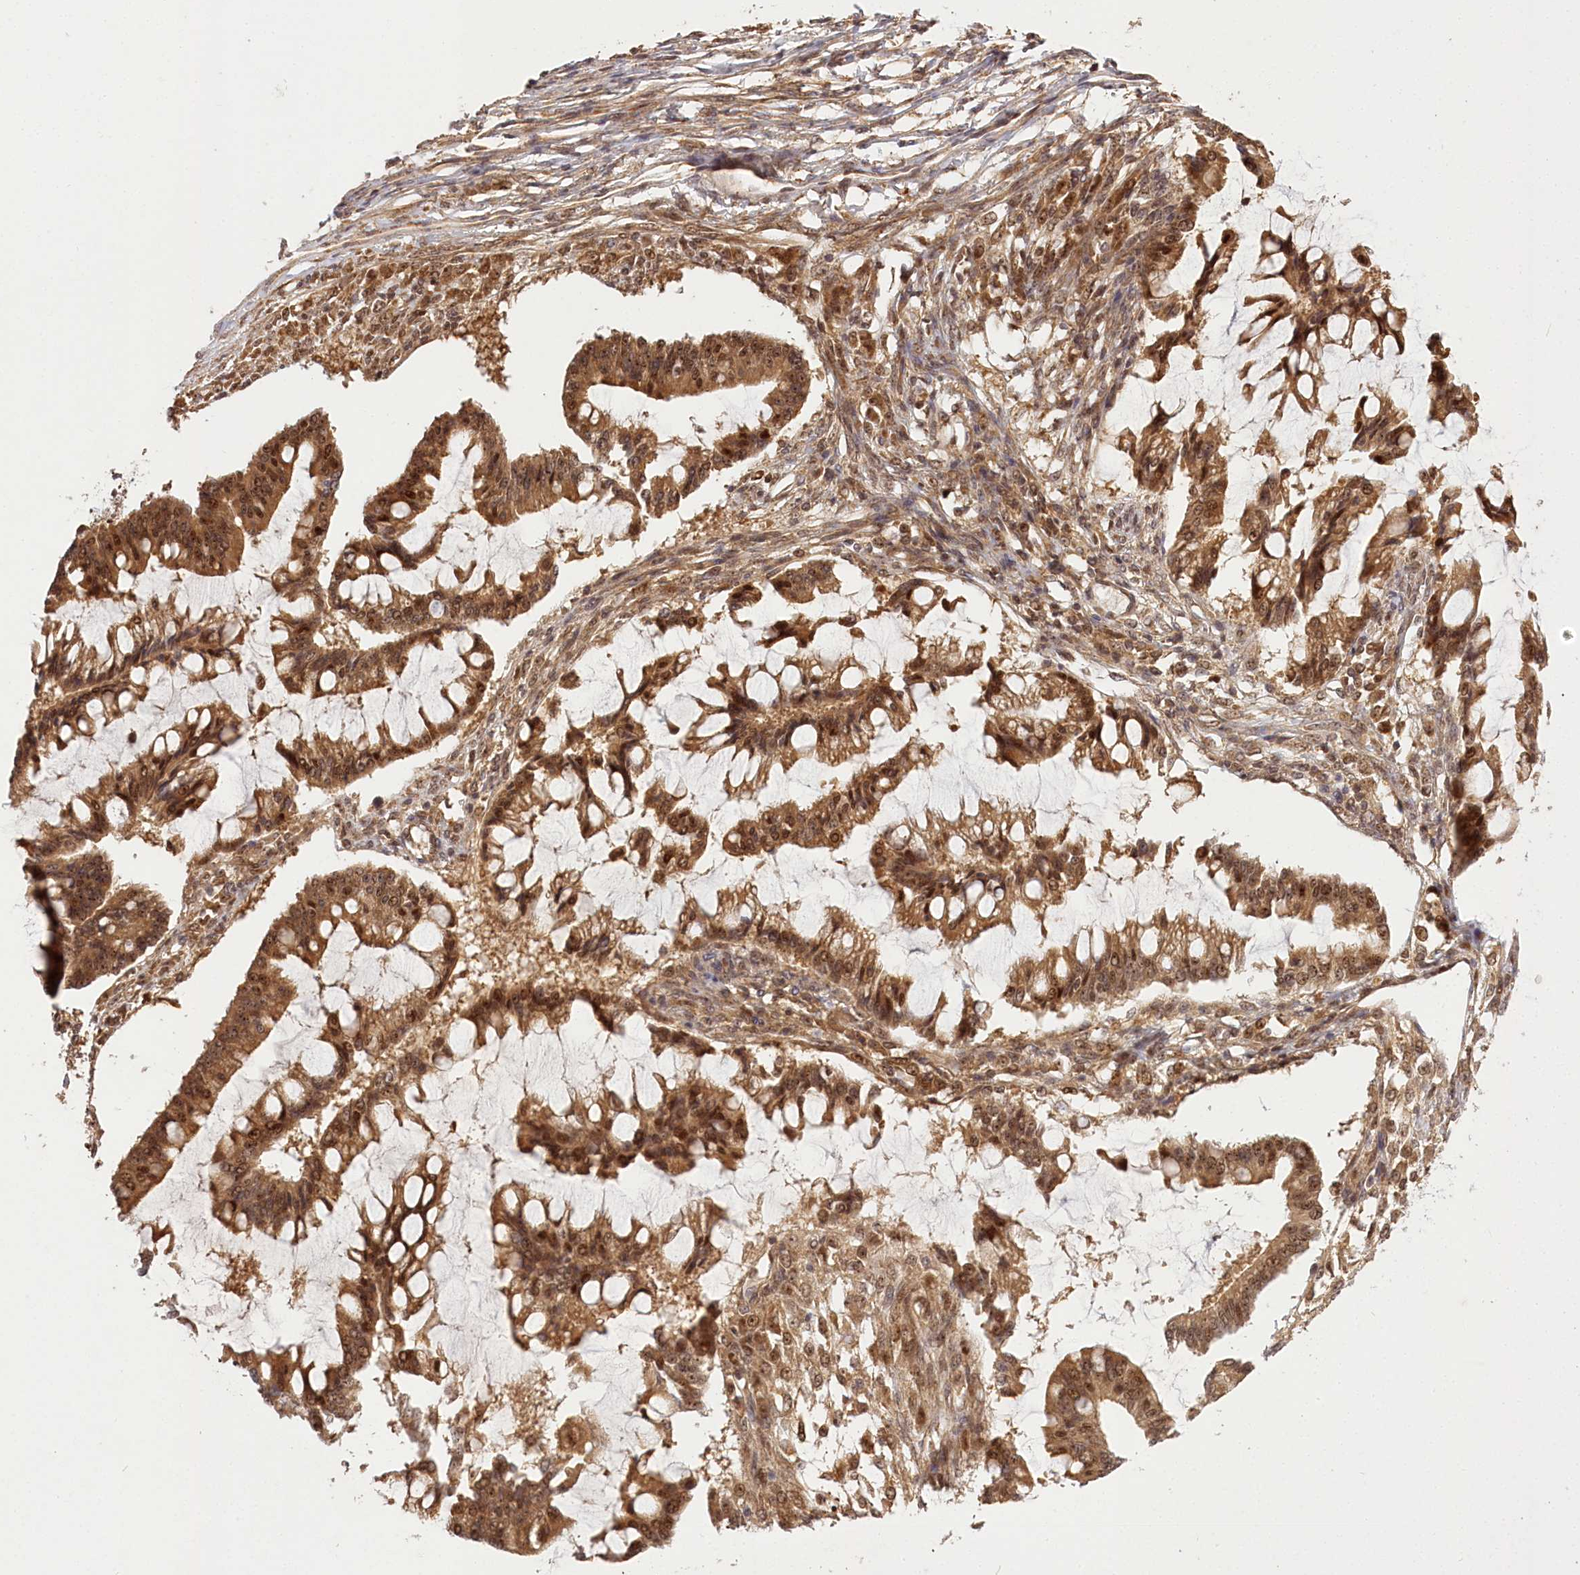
{"staining": {"intensity": "moderate", "quantity": ">75%", "location": "cytoplasmic/membranous,nuclear"}, "tissue": "ovarian cancer", "cell_type": "Tumor cells", "image_type": "cancer", "snomed": [{"axis": "morphology", "description": "Cystadenocarcinoma, mucinous, NOS"}, {"axis": "topography", "description": "Ovary"}], "caption": "This is a micrograph of IHC staining of ovarian cancer, which shows moderate positivity in the cytoplasmic/membranous and nuclear of tumor cells.", "gene": "SERGEF", "patient": {"sex": "female", "age": 73}}